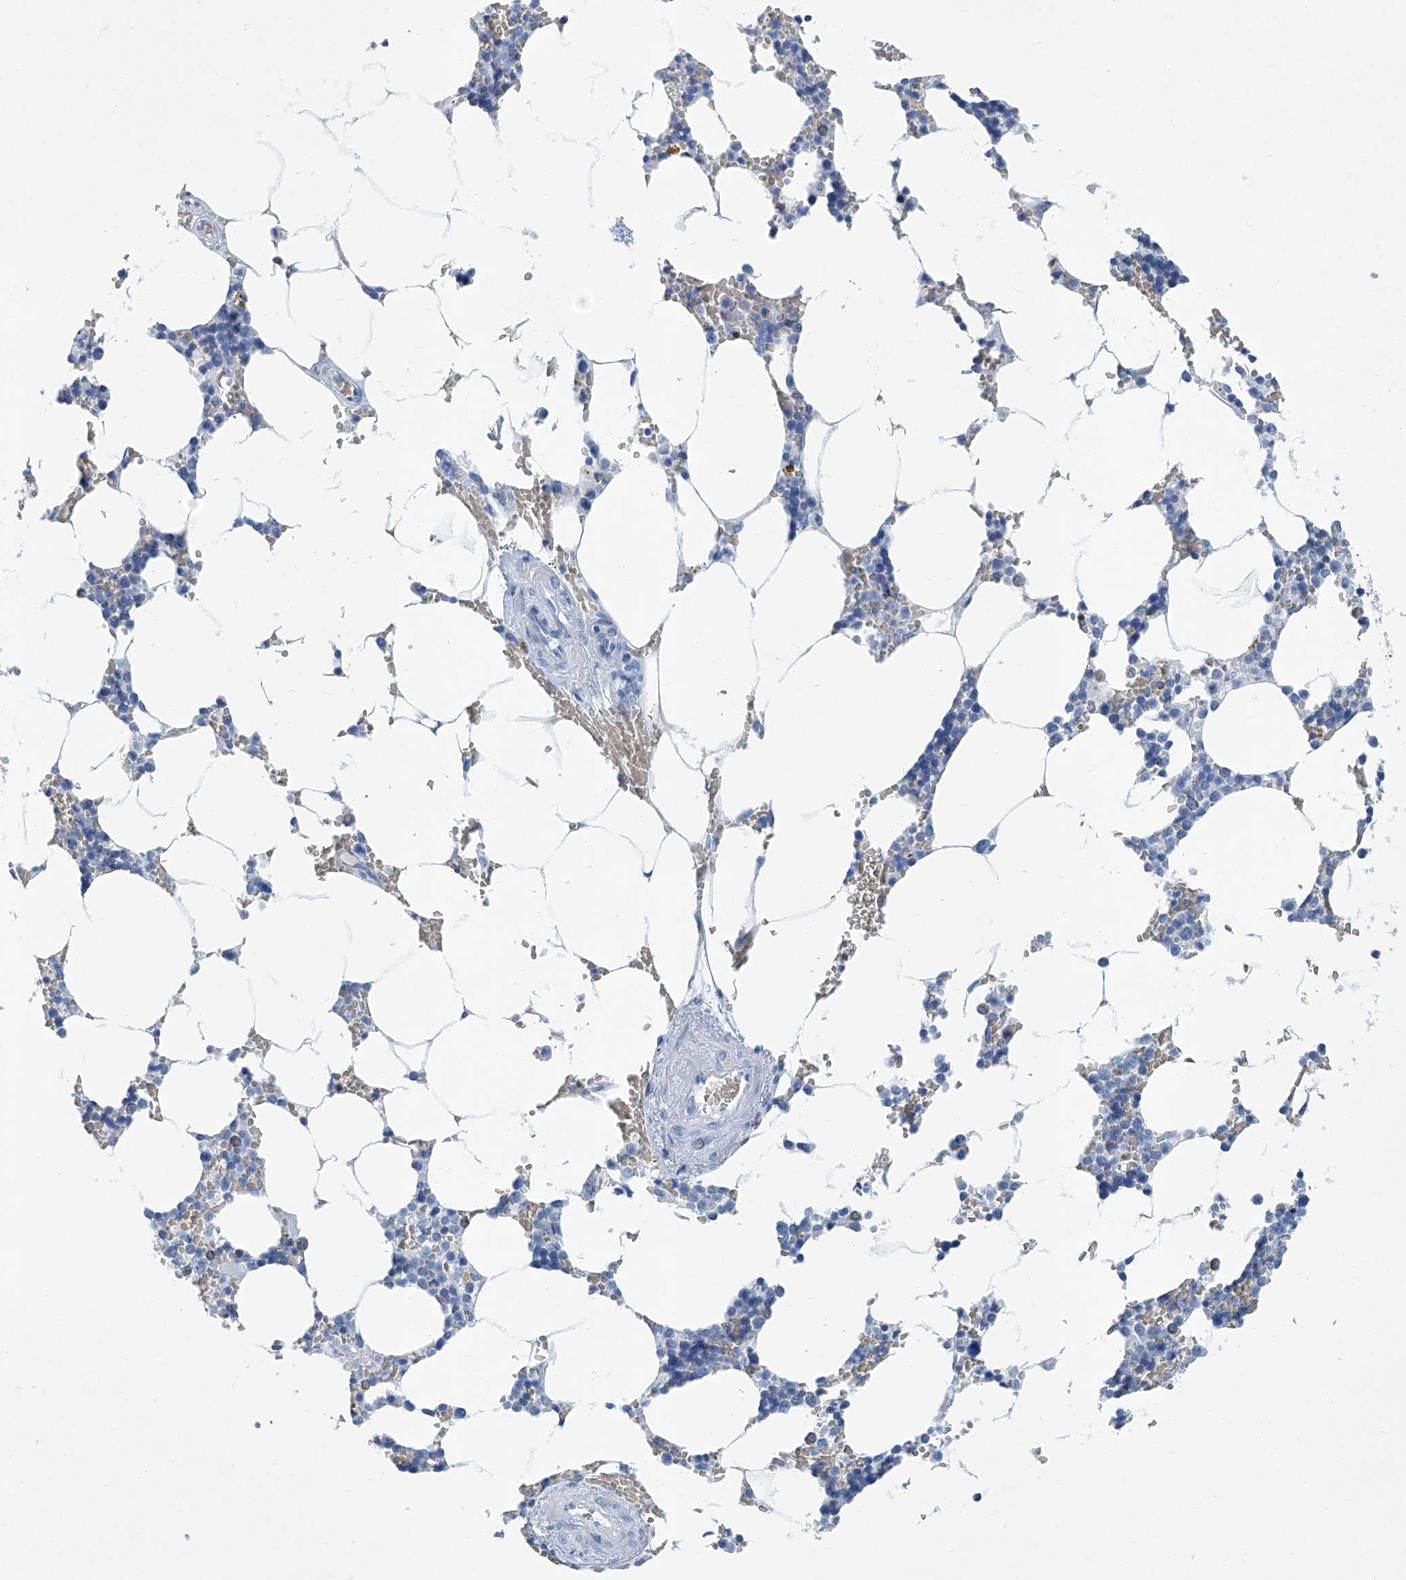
{"staining": {"intensity": "negative", "quantity": "none", "location": "none"}, "tissue": "bone marrow", "cell_type": "Hematopoietic cells", "image_type": "normal", "snomed": [{"axis": "morphology", "description": "Normal tissue, NOS"}, {"axis": "topography", "description": "Bone marrow"}], "caption": "Immunohistochemistry (IHC) histopathology image of unremarkable bone marrow stained for a protein (brown), which displays no staining in hematopoietic cells.", "gene": "CYP2A7", "patient": {"sex": "male", "age": 70}}